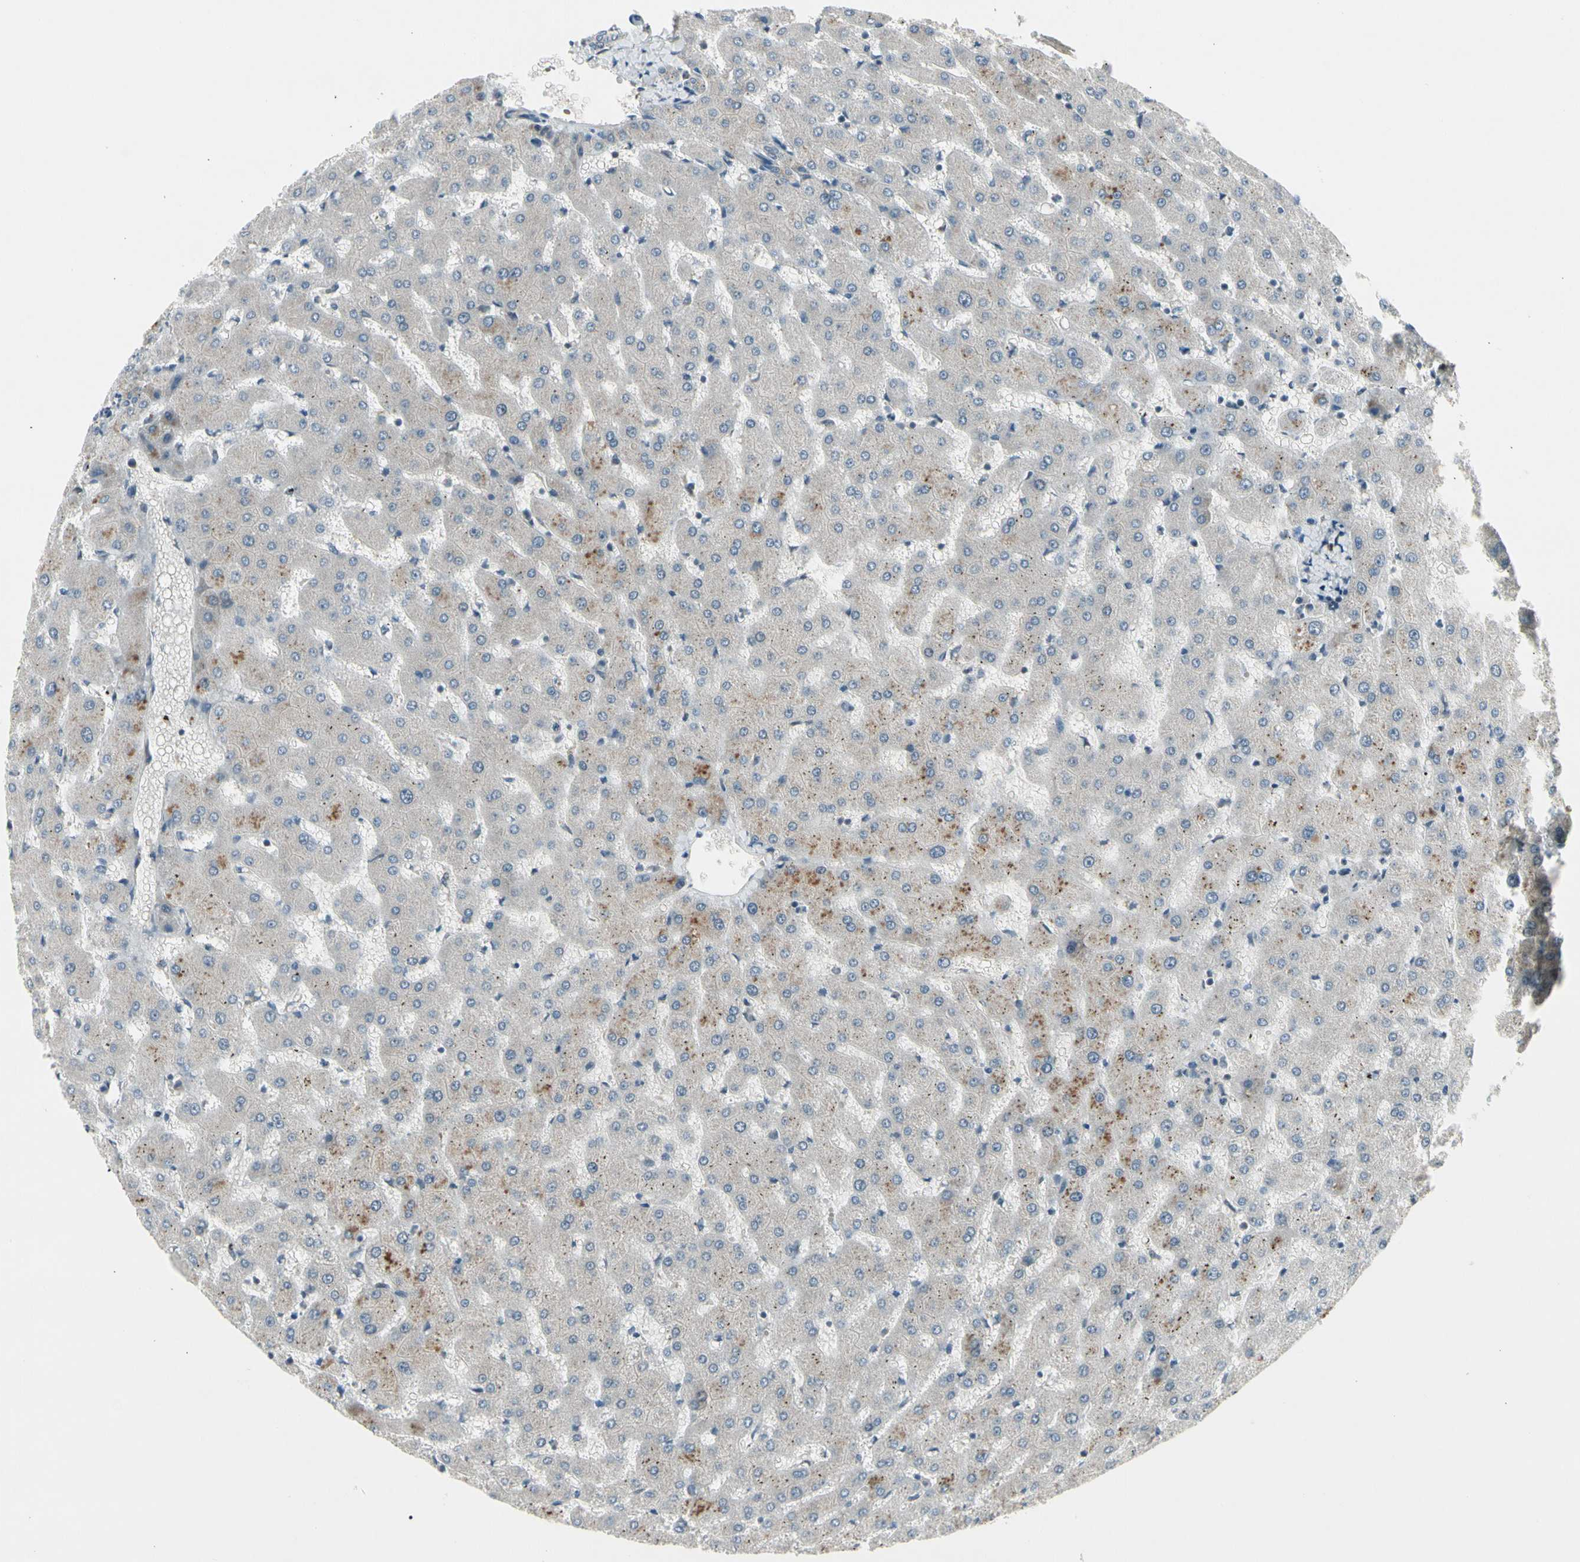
{"staining": {"intensity": "weak", "quantity": "25%-75%", "location": "cytoplasmic/membranous"}, "tissue": "liver", "cell_type": "Cholangiocytes", "image_type": "normal", "snomed": [{"axis": "morphology", "description": "Normal tissue, NOS"}, {"axis": "topography", "description": "Liver"}], "caption": "Immunohistochemistry (IHC) (DAB) staining of unremarkable liver demonstrates weak cytoplasmic/membranous protein staining in approximately 25%-75% of cholangiocytes. (DAB IHC with brightfield microscopy, high magnification).", "gene": "PANK2", "patient": {"sex": "female", "age": 63}}